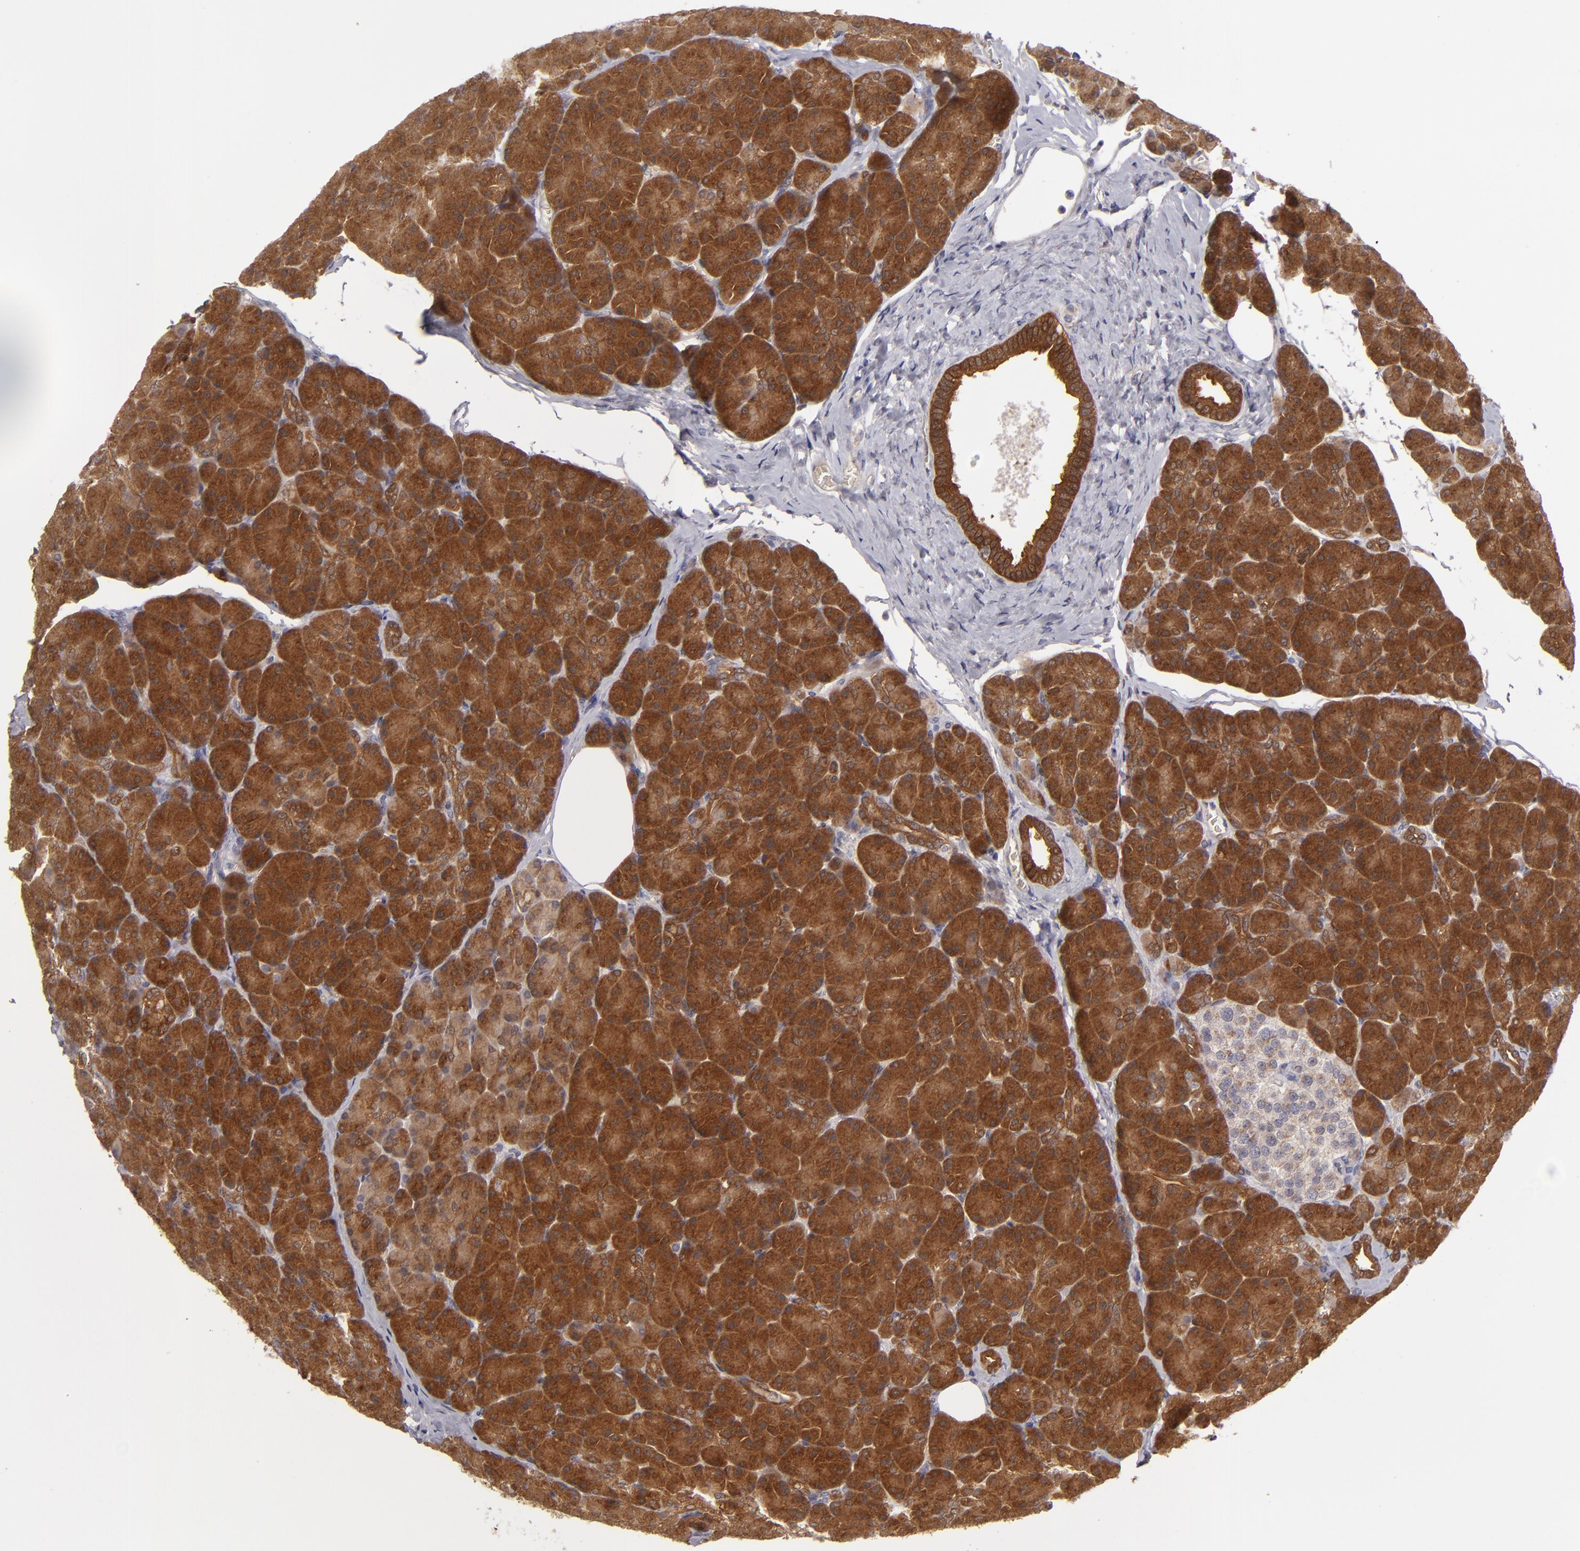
{"staining": {"intensity": "strong", "quantity": ">75%", "location": "cytoplasmic/membranous"}, "tissue": "pancreas", "cell_type": "Exocrine glandular cells", "image_type": "normal", "snomed": [{"axis": "morphology", "description": "Normal tissue, NOS"}, {"axis": "topography", "description": "Pancreas"}], "caption": "This histopathology image reveals benign pancreas stained with immunohistochemistry (IHC) to label a protein in brown. The cytoplasmic/membranous of exocrine glandular cells show strong positivity for the protein. Nuclei are counter-stained blue.", "gene": "SH2D4A", "patient": {"sex": "female", "age": 43}}